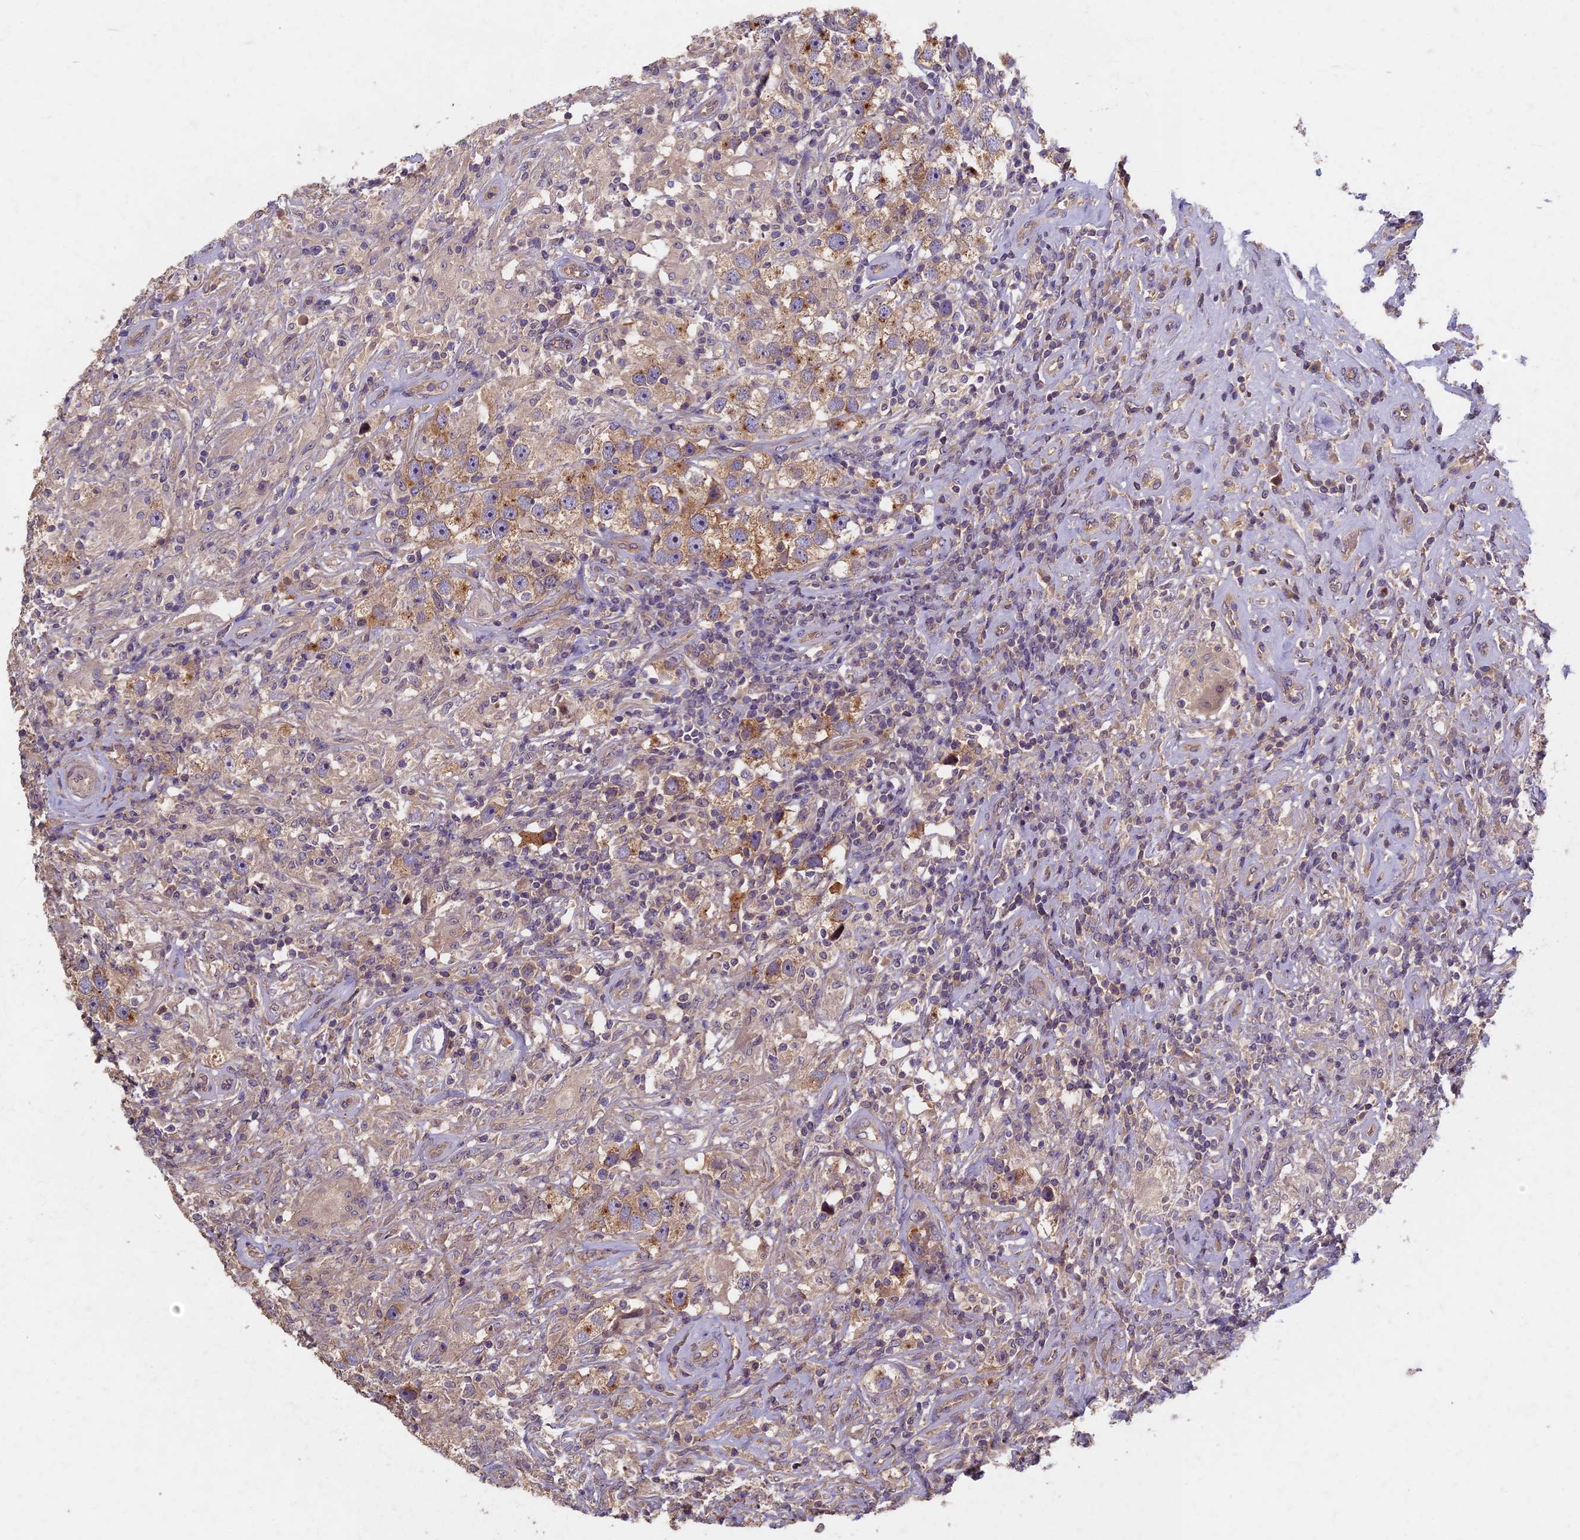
{"staining": {"intensity": "moderate", "quantity": ">75%", "location": "cytoplasmic/membranous"}, "tissue": "testis cancer", "cell_type": "Tumor cells", "image_type": "cancer", "snomed": [{"axis": "morphology", "description": "Seminoma, NOS"}, {"axis": "topography", "description": "Testis"}], "caption": "Immunohistochemical staining of testis cancer (seminoma) demonstrates medium levels of moderate cytoplasmic/membranous positivity in approximately >75% of tumor cells.", "gene": "AP4E1", "patient": {"sex": "male", "age": 49}}